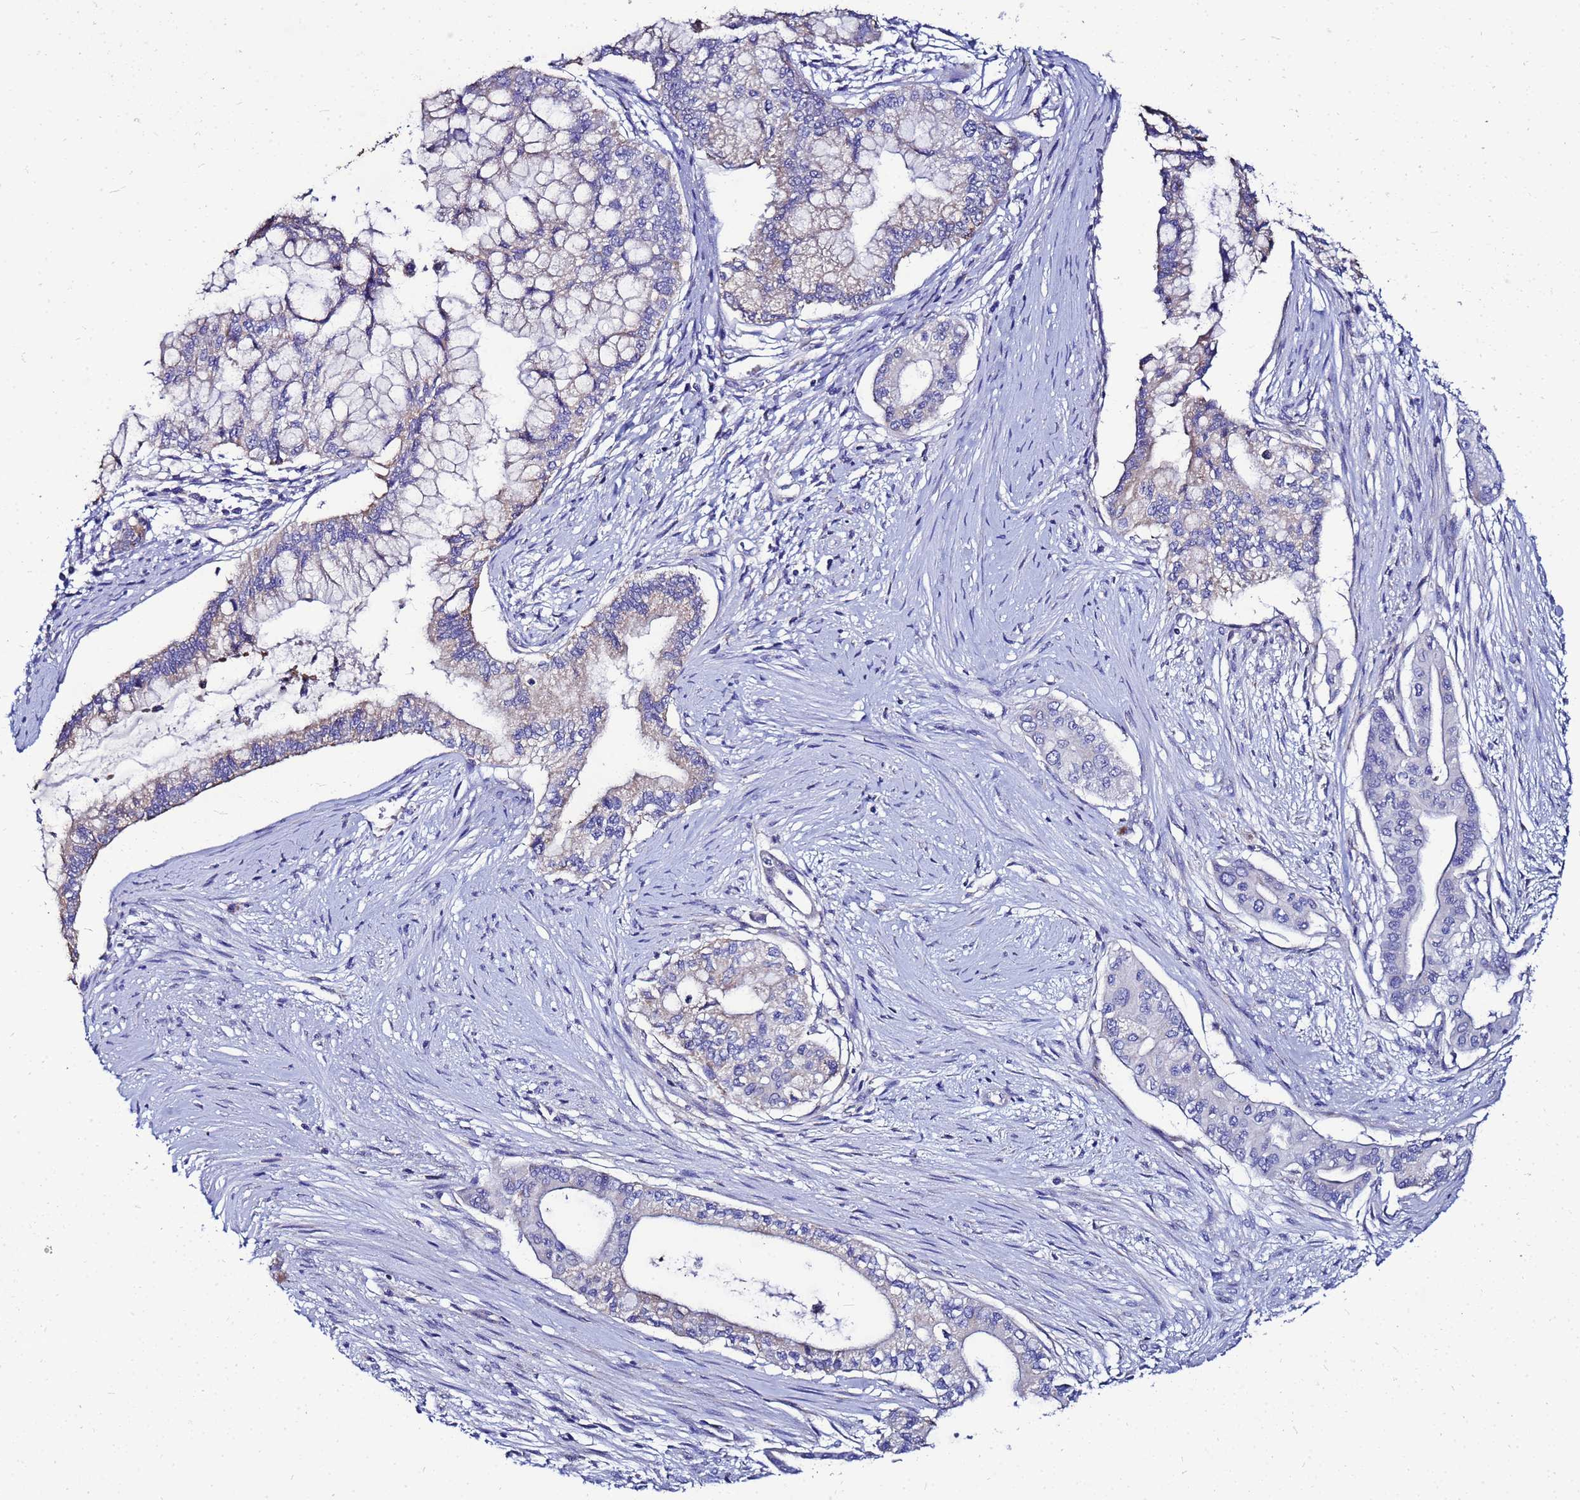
{"staining": {"intensity": "weak", "quantity": "25%-75%", "location": "cytoplasmic/membranous"}, "tissue": "pancreatic cancer", "cell_type": "Tumor cells", "image_type": "cancer", "snomed": [{"axis": "morphology", "description": "Adenocarcinoma, NOS"}, {"axis": "topography", "description": "Pancreas"}], "caption": "Immunohistochemical staining of pancreatic adenocarcinoma exhibits weak cytoplasmic/membranous protein staining in about 25%-75% of tumor cells. The staining was performed using DAB (3,3'-diaminobenzidine), with brown indicating positive protein expression. Nuclei are stained blue with hematoxylin.", "gene": "FAHD2A", "patient": {"sex": "male", "age": 46}}